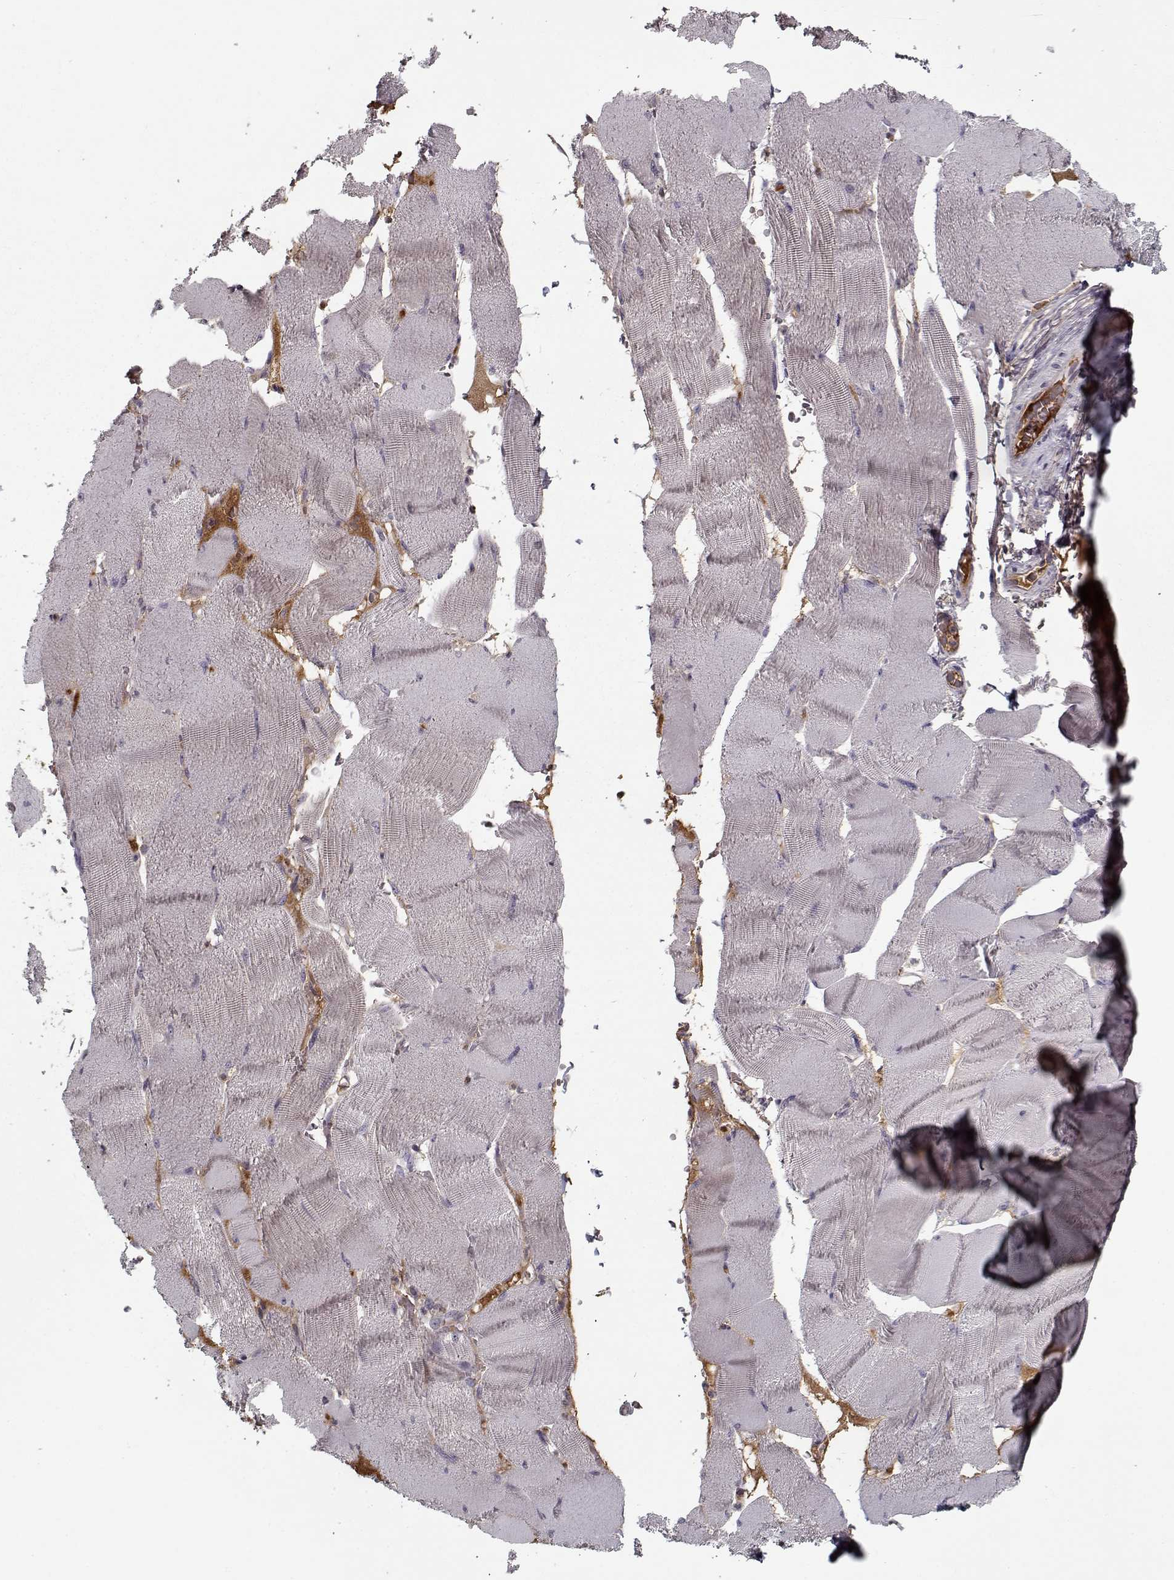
{"staining": {"intensity": "negative", "quantity": "none", "location": "none"}, "tissue": "skeletal muscle", "cell_type": "Myocytes", "image_type": "normal", "snomed": [{"axis": "morphology", "description": "Normal tissue, NOS"}, {"axis": "topography", "description": "Skeletal muscle"}], "caption": "Immunohistochemistry of normal skeletal muscle demonstrates no positivity in myocytes. (Immunohistochemistry, brightfield microscopy, high magnification).", "gene": "AFM", "patient": {"sex": "male", "age": 56}}